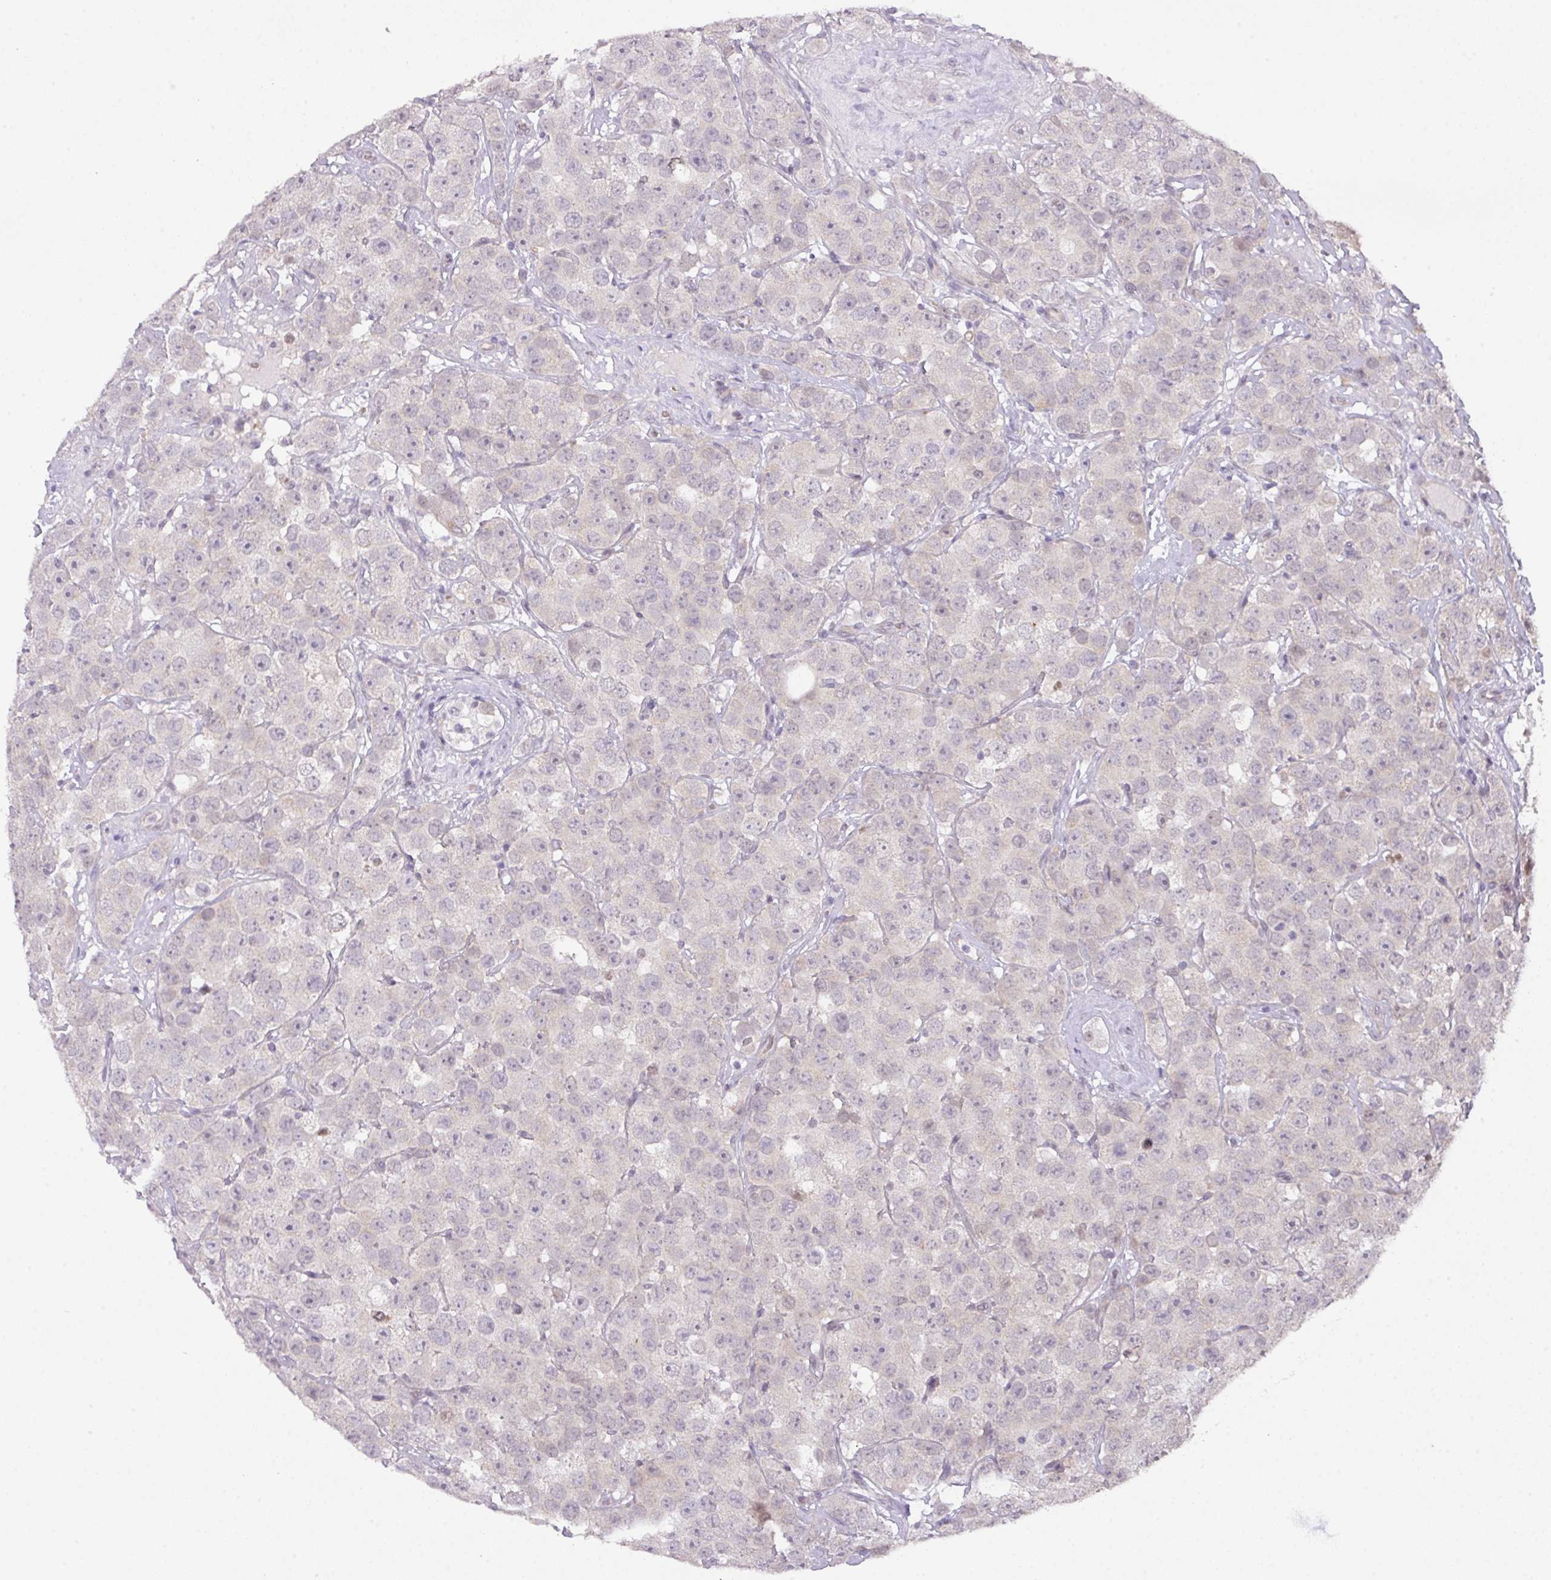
{"staining": {"intensity": "negative", "quantity": "none", "location": "none"}, "tissue": "testis cancer", "cell_type": "Tumor cells", "image_type": "cancer", "snomed": [{"axis": "morphology", "description": "Seminoma, NOS"}, {"axis": "topography", "description": "Testis"}], "caption": "Immunohistochemistry (IHC) image of neoplastic tissue: human testis seminoma stained with DAB (3,3'-diaminobenzidine) demonstrates no significant protein staining in tumor cells.", "gene": "ANKRD13B", "patient": {"sex": "male", "age": 28}}